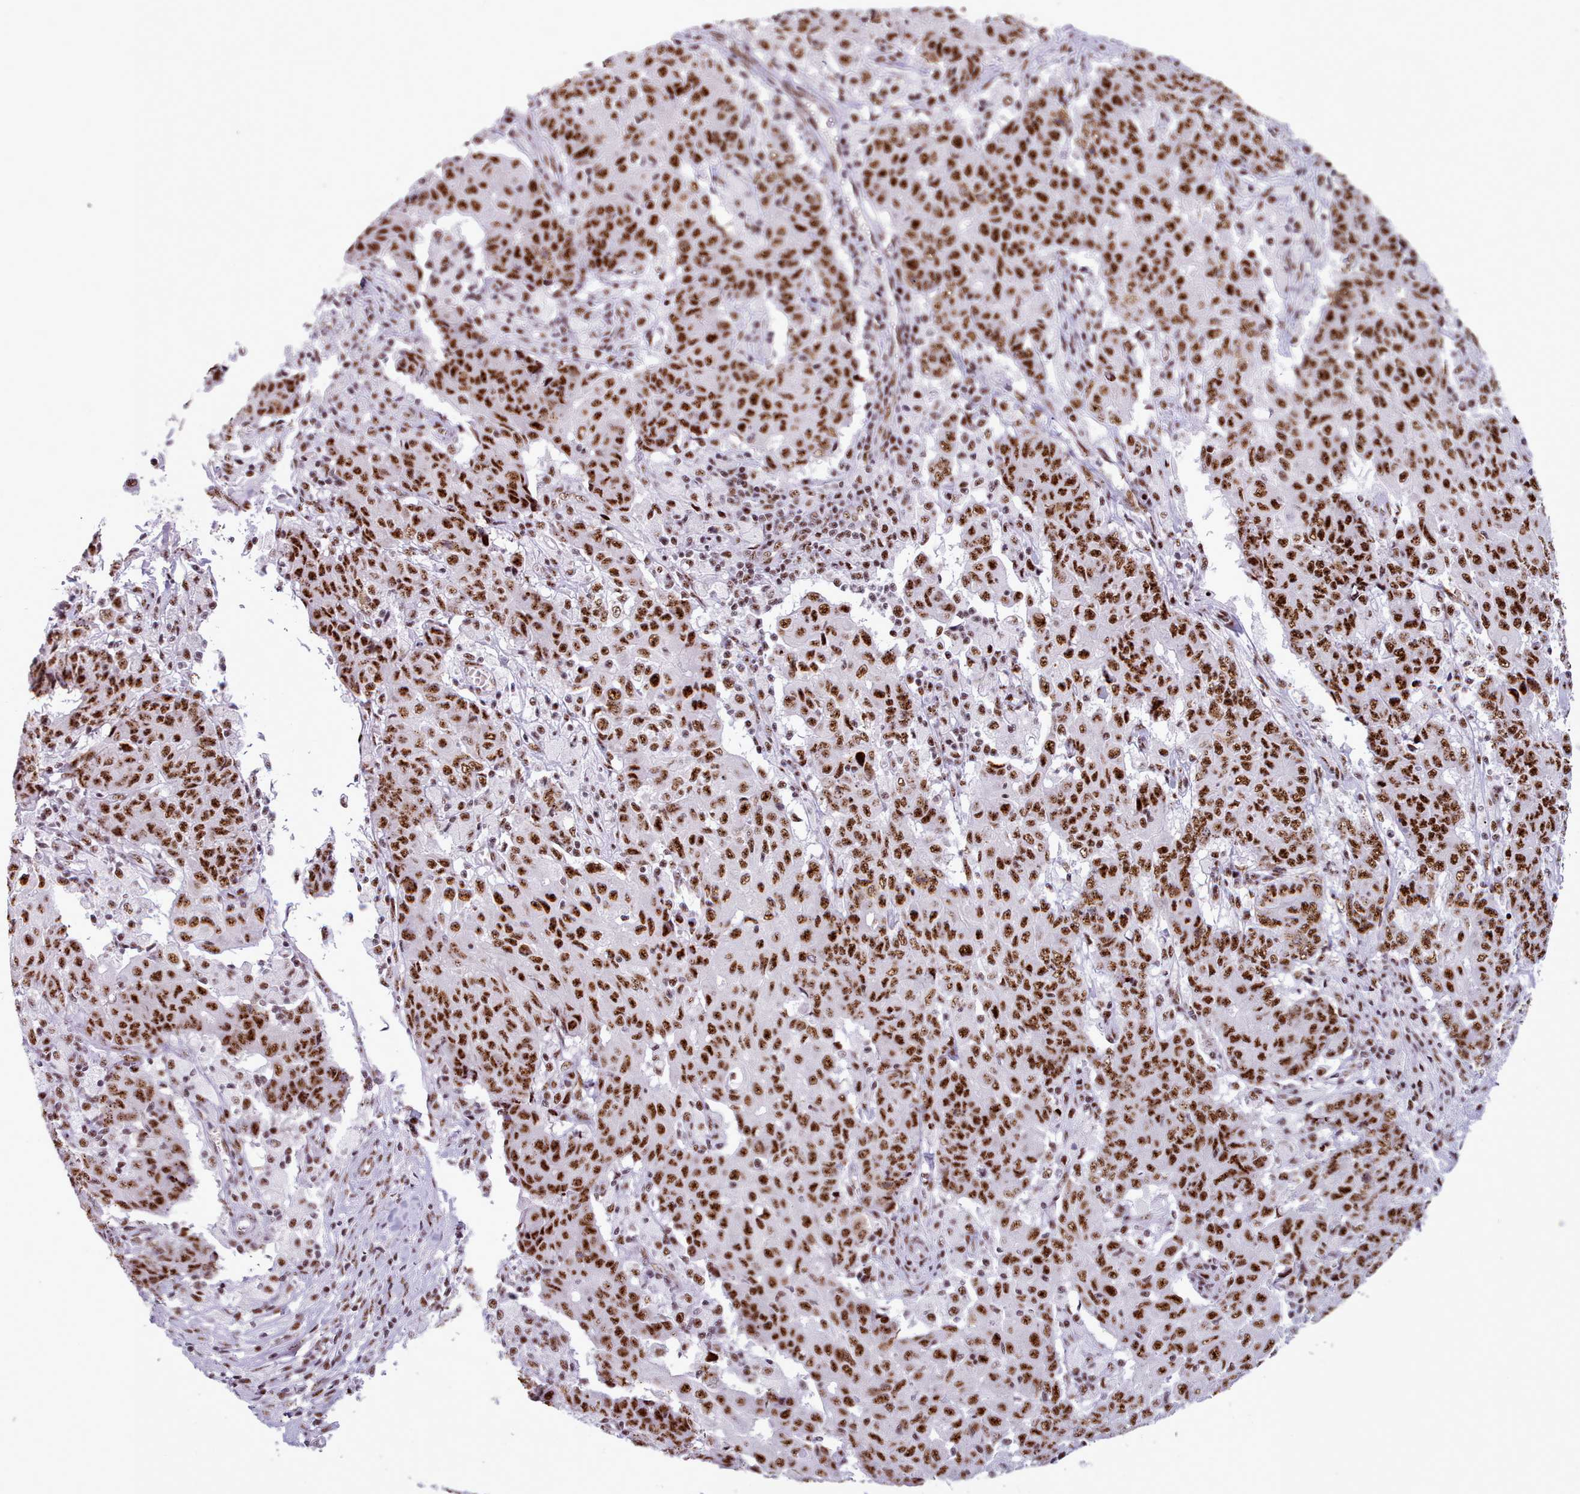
{"staining": {"intensity": "strong", "quantity": ">75%", "location": "nuclear"}, "tissue": "ovarian cancer", "cell_type": "Tumor cells", "image_type": "cancer", "snomed": [{"axis": "morphology", "description": "Carcinoma, endometroid"}, {"axis": "topography", "description": "Ovary"}], "caption": "Immunohistochemistry (IHC) (DAB (3,3'-diaminobenzidine)) staining of human endometroid carcinoma (ovarian) displays strong nuclear protein staining in about >75% of tumor cells.", "gene": "TMEM35B", "patient": {"sex": "female", "age": 42}}